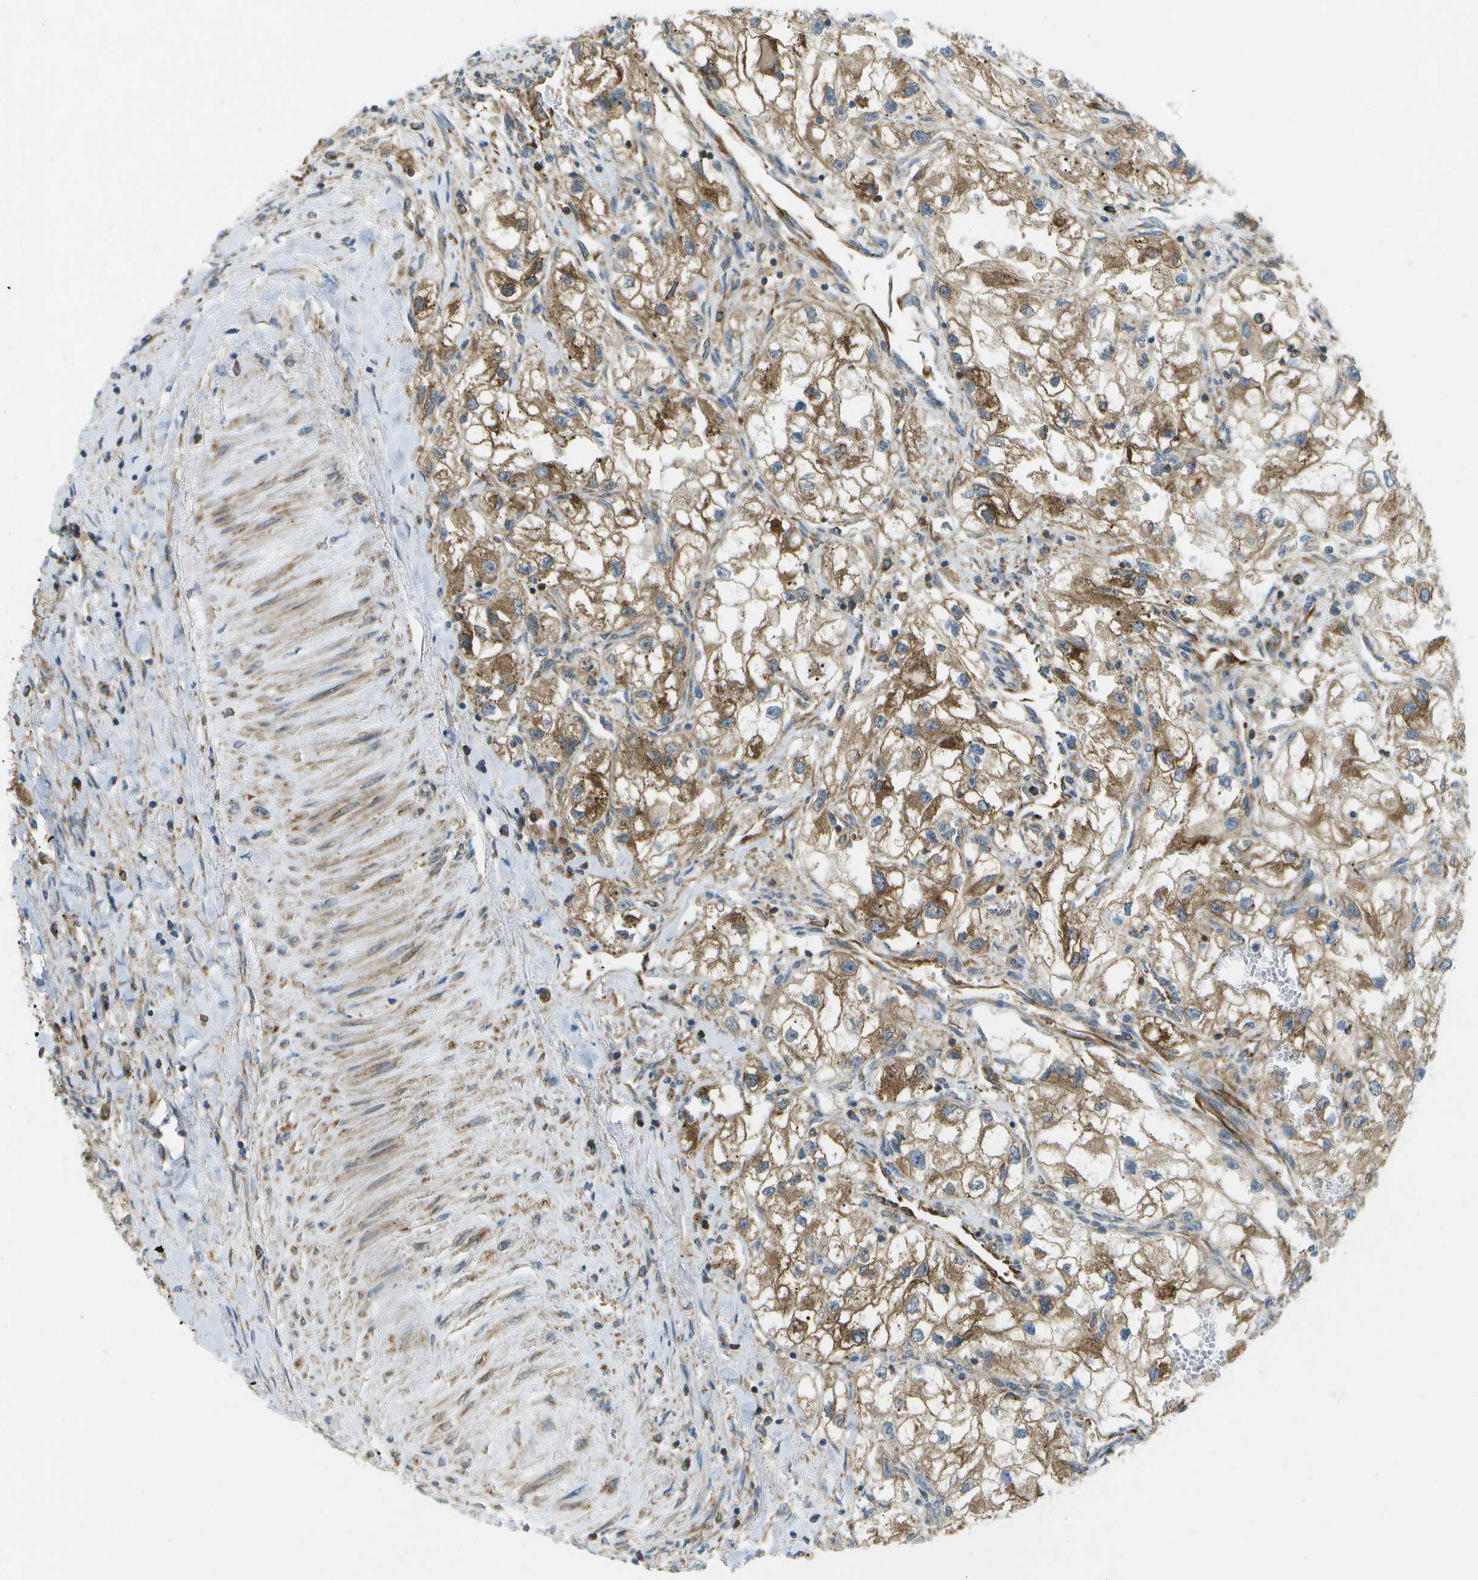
{"staining": {"intensity": "moderate", "quantity": ">75%", "location": "cytoplasmic/membranous"}, "tissue": "renal cancer", "cell_type": "Tumor cells", "image_type": "cancer", "snomed": [{"axis": "morphology", "description": "Adenocarcinoma, NOS"}, {"axis": "topography", "description": "Kidney"}], "caption": "An immunohistochemistry (IHC) photomicrograph of neoplastic tissue is shown. Protein staining in brown shows moderate cytoplasmic/membranous positivity in renal cancer (adenocarcinoma) within tumor cells.", "gene": "WNK2", "patient": {"sex": "female", "age": 70}}